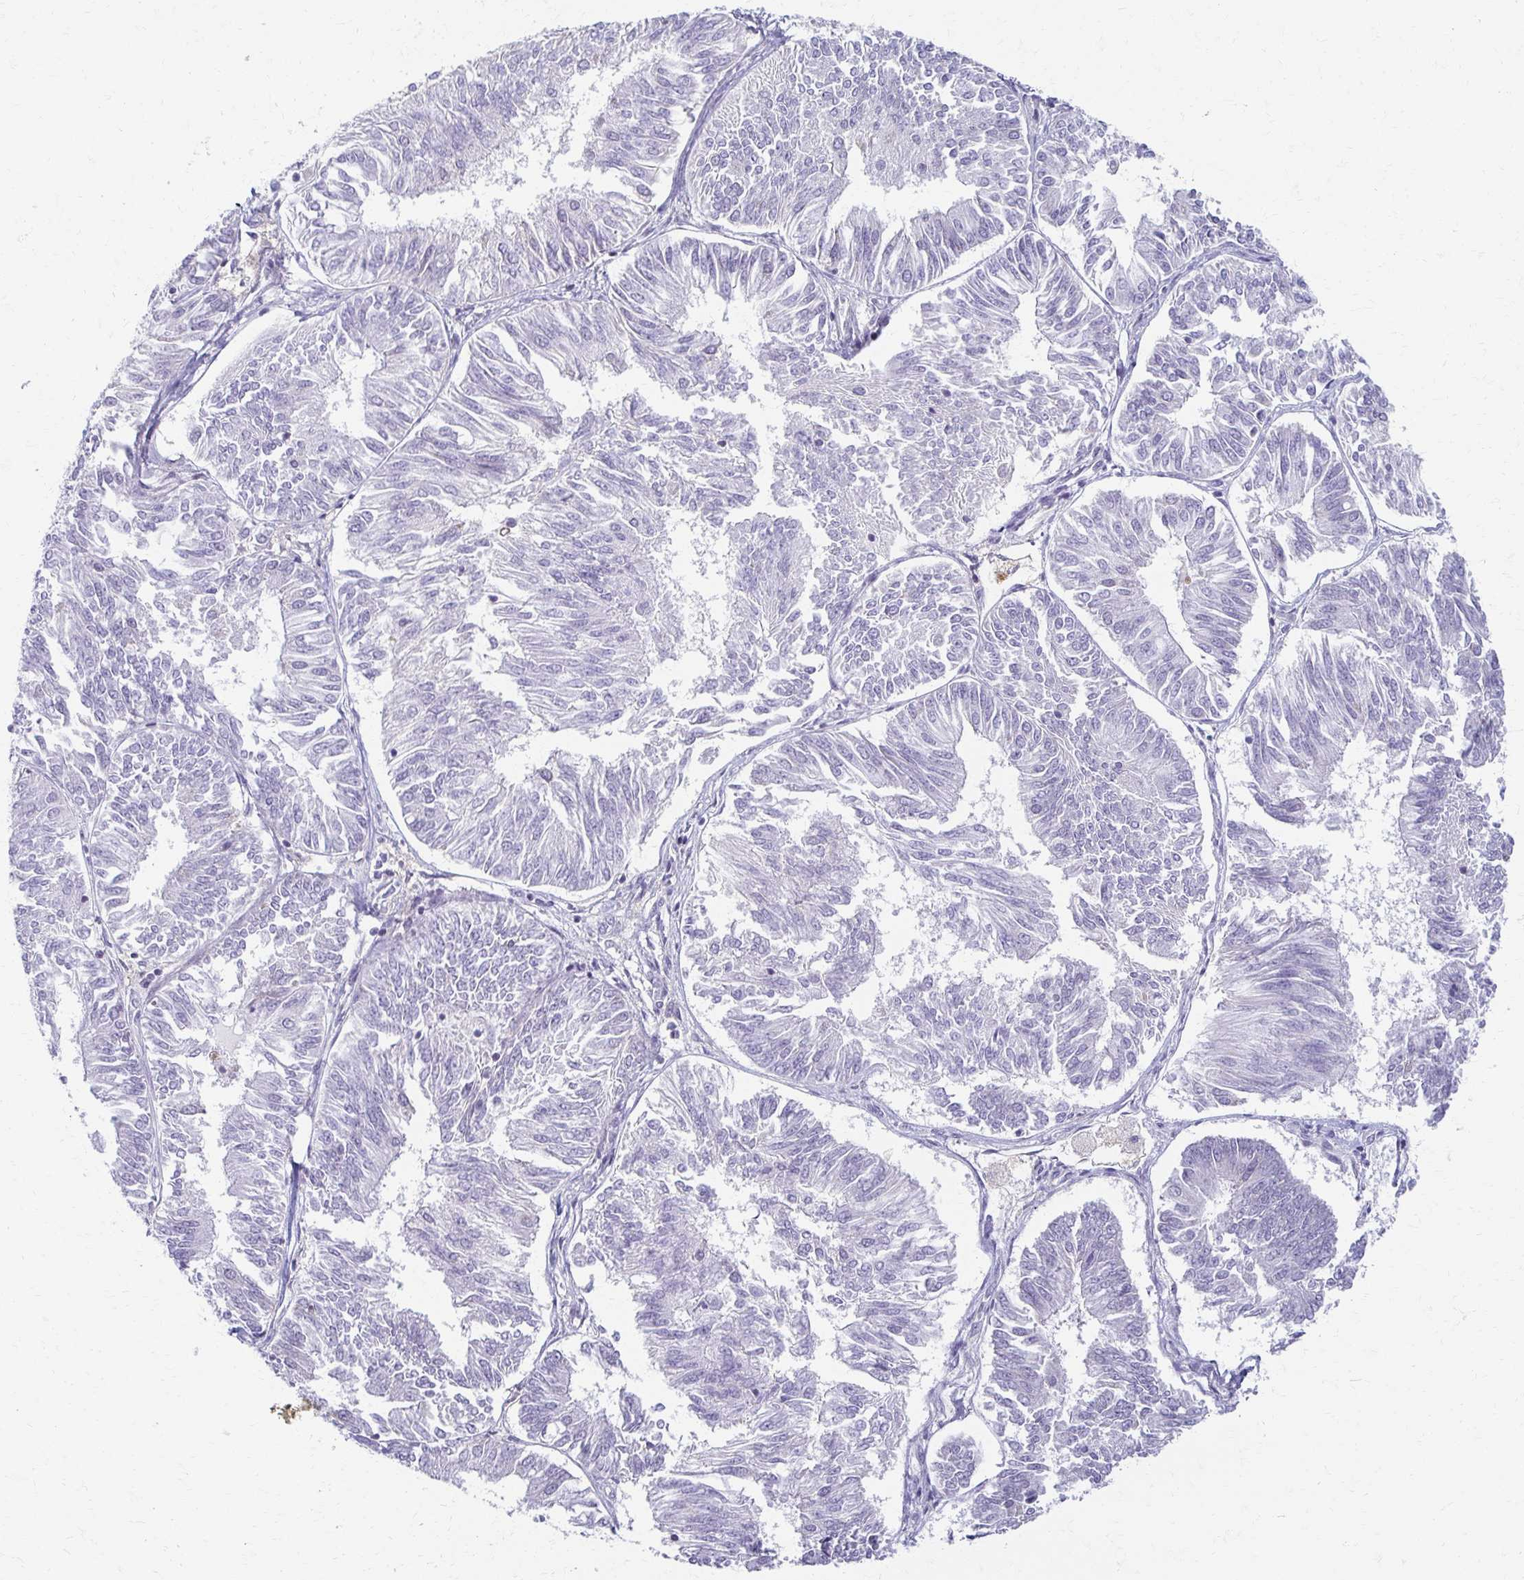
{"staining": {"intensity": "negative", "quantity": "none", "location": "none"}, "tissue": "endometrial cancer", "cell_type": "Tumor cells", "image_type": "cancer", "snomed": [{"axis": "morphology", "description": "Adenocarcinoma, NOS"}, {"axis": "topography", "description": "Endometrium"}], "caption": "Tumor cells are negative for brown protein staining in endometrial cancer (adenocarcinoma). (DAB immunohistochemistry, high magnification).", "gene": "FCGR2B", "patient": {"sex": "female", "age": 58}}